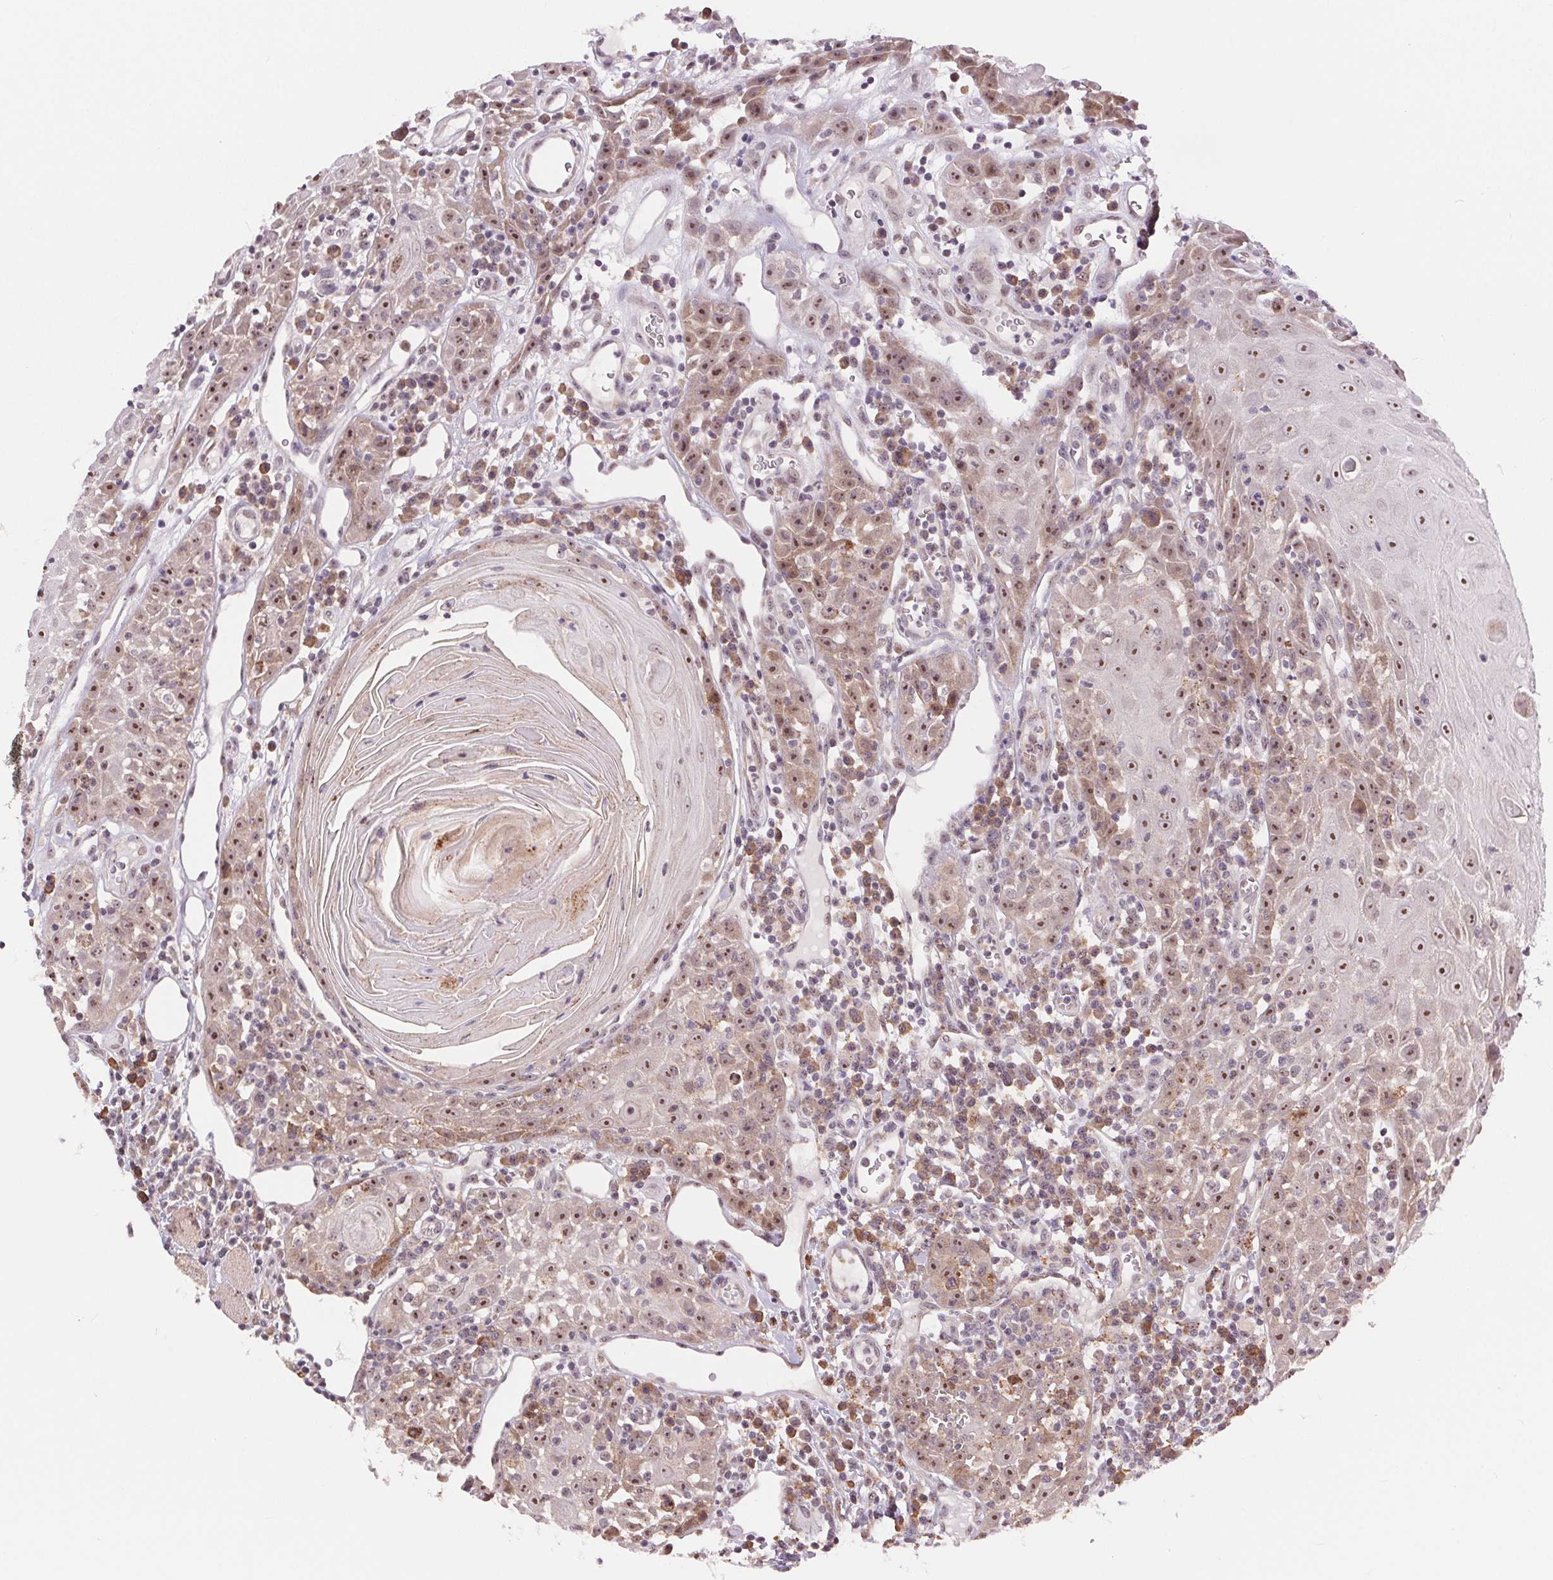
{"staining": {"intensity": "moderate", "quantity": ">75%", "location": "cytoplasmic/membranous,nuclear"}, "tissue": "head and neck cancer", "cell_type": "Tumor cells", "image_type": "cancer", "snomed": [{"axis": "morphology", "description": "Squamous cell carcinoma, NOS"}, {"axis": "topography", "description": "Head-Neck"}], "caption": "High-magnification brightfield microscopy of squamous cell carcinoma (head and neck) stained with DAB (brown) and counterstained with hematoxylin (blue). tumor cells exhibit moderate cytoplasmic/membranous and nuclear positivity is present in approximately>75% of cells. The staining was performed using DAB (3,3'-diaminobenzidine) to visualize the protein expression in brown, while the nuclei were stained in blue with hematoxylin (Magnification: 20x).", "gene": "CHMP4B", "patient": {"sex": "male", "age": 52}}